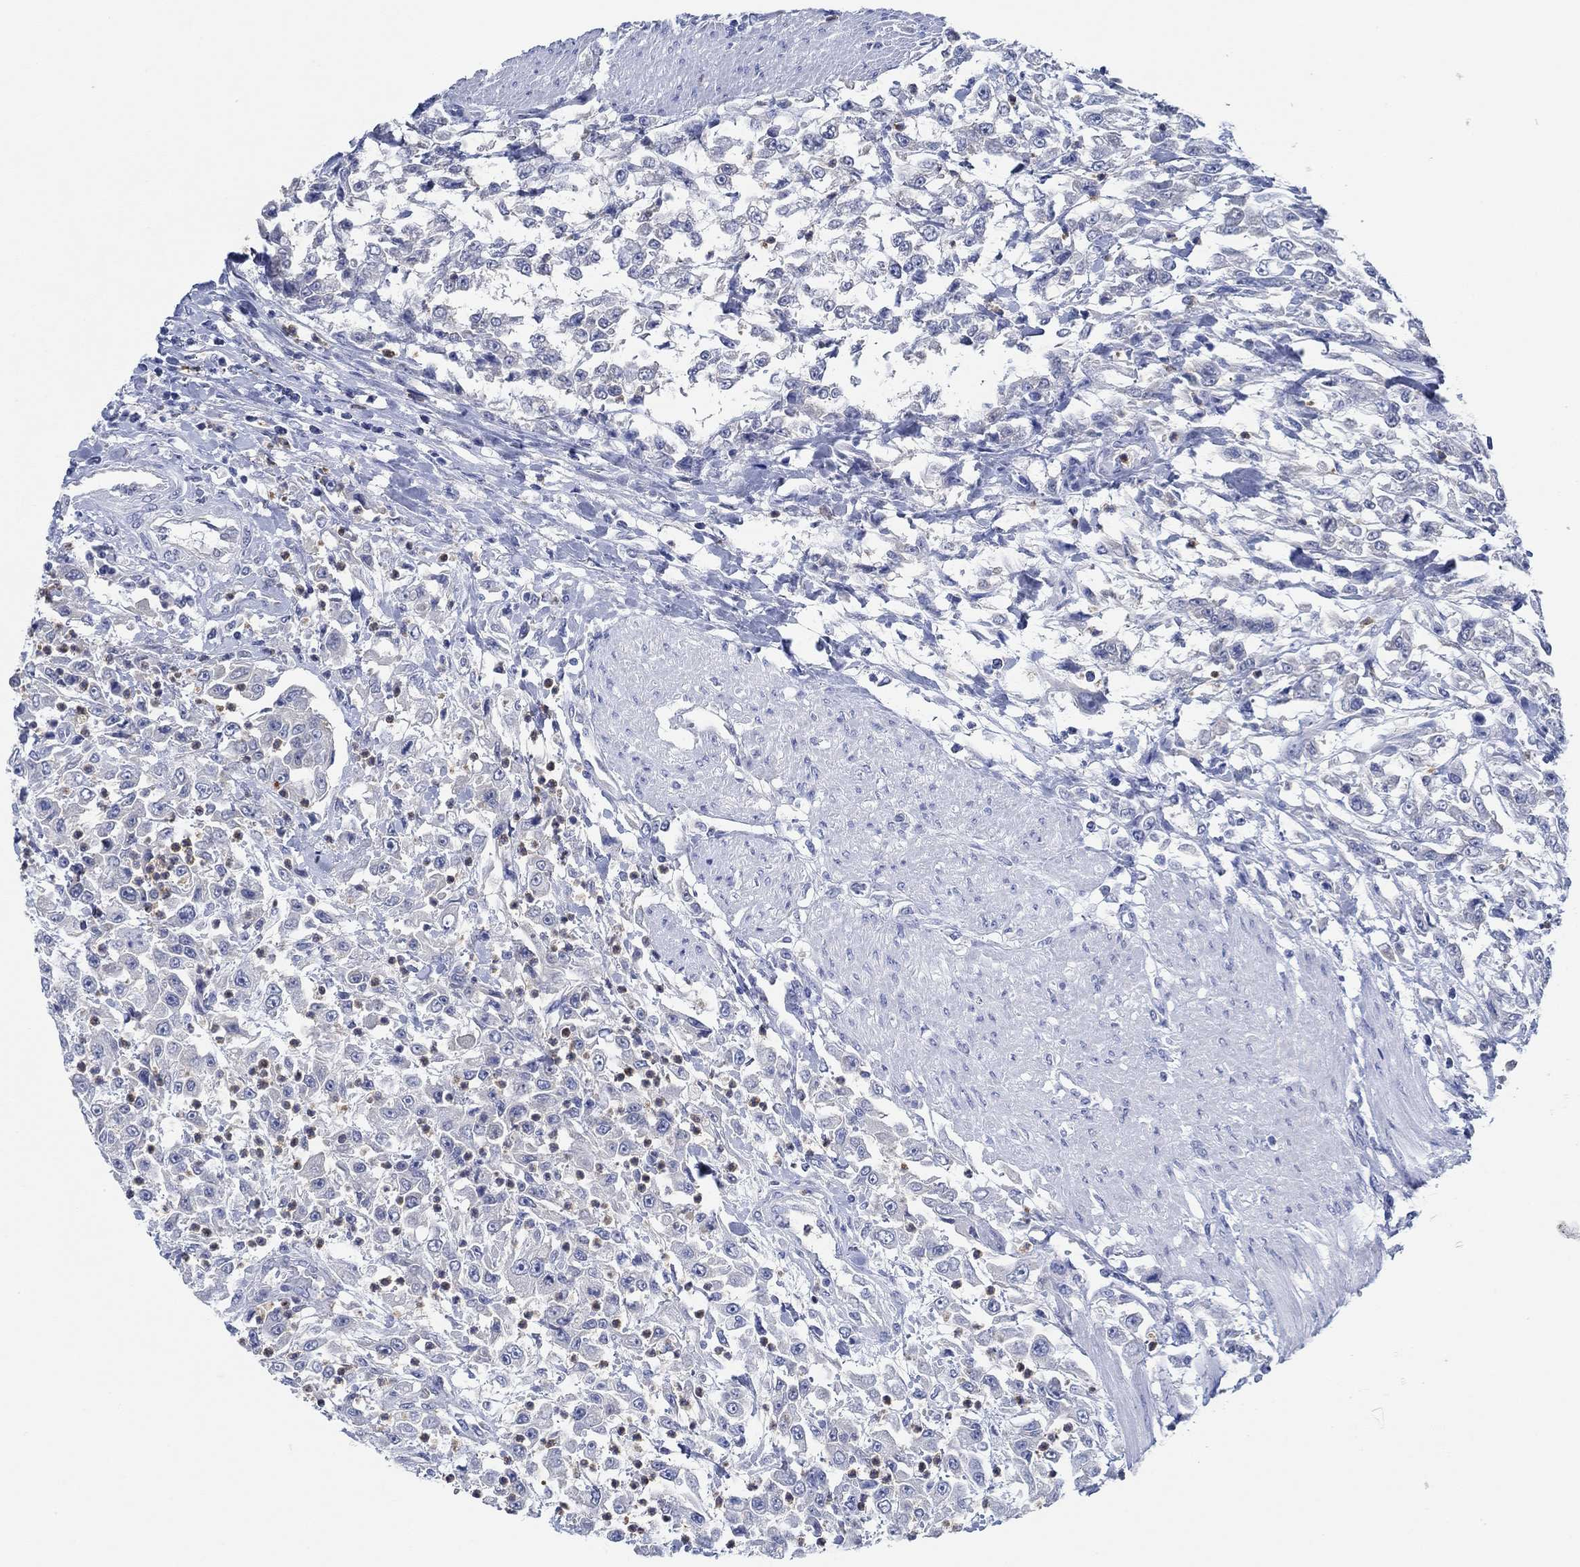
{"staining": {"intensity": "negative", "quantity": "none", "location": "none"}, "tissue": "urothelial cancer", "cell_type": "Tumor cells", "image_type": "cancer", "snomed": [{"axis": "morphology", "description": "Urothelial carcinoma, High grade"}, {"axis": "topography", "description": "Urinary bladder"}], "caption": "Immunohistochemistry of high-grade urothelial carcinoma shows no staining in tumor cells.", "gene": "ZNF671", "patient": {"sex": "male", "age": 46}}